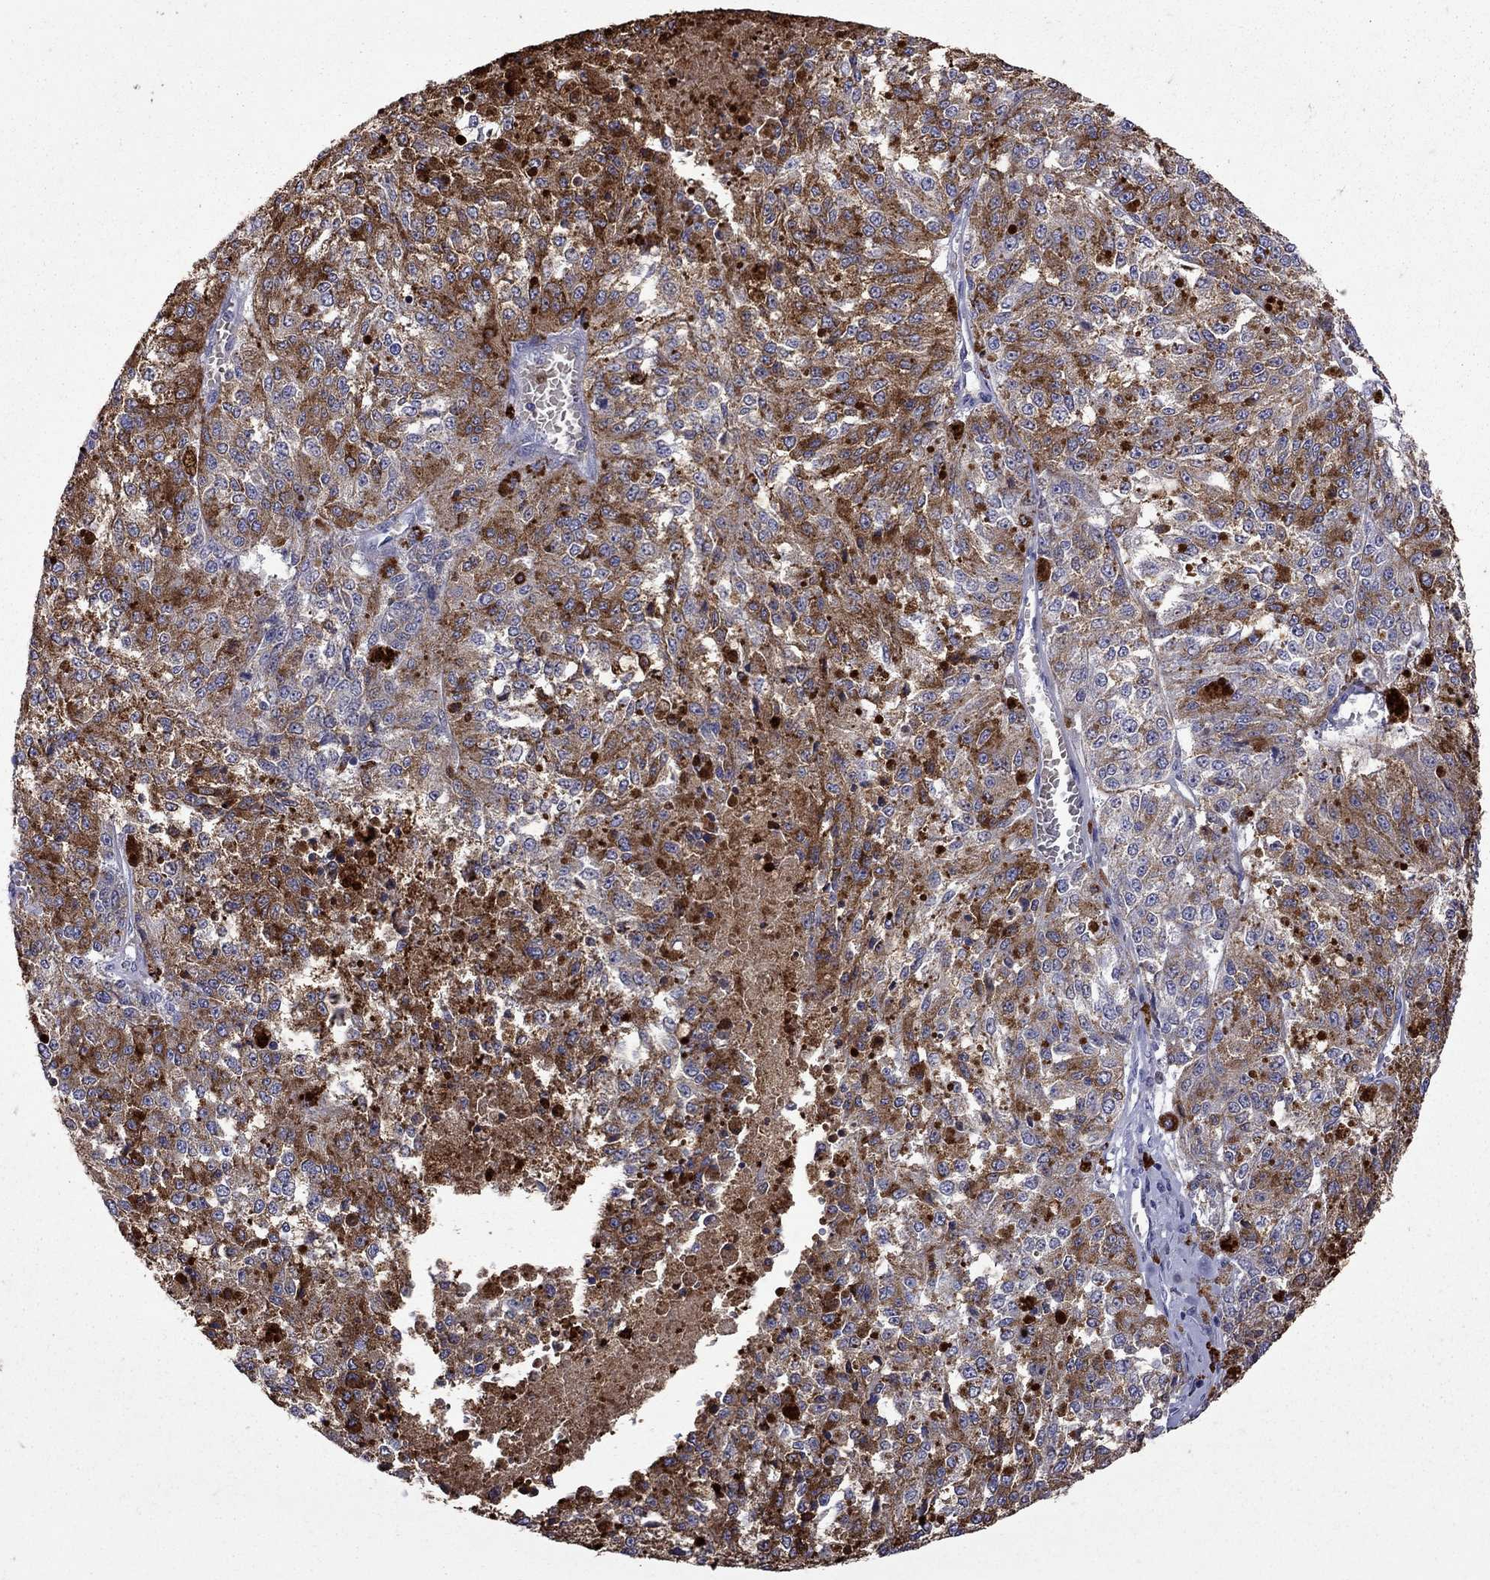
{"staining": {"intensity": "moderate", "quantity": ">75%", "location": "cytoplasmic/membranous"}, "tissue": "melanoma", "cell_type": "Tumor cells", "image_type": "cancer", "snomed": [{"axis": "morphology", "description": "Malignant melanoma, Metastatic site"}, {"axis": "topography", "description": "Lymph node"}], "caption": "Protein staining by immunohistochemistry (IHC) exhibits moderate cytoplasmic/membranous expression in approximately >75% of tumor cells in malignant melanoma (metastatic site). The protein of interest is shown in brown color, while the nuclei are stained blue.", "gene": "SERPINA3", "patient": {"sex": "female", "age": 64}}